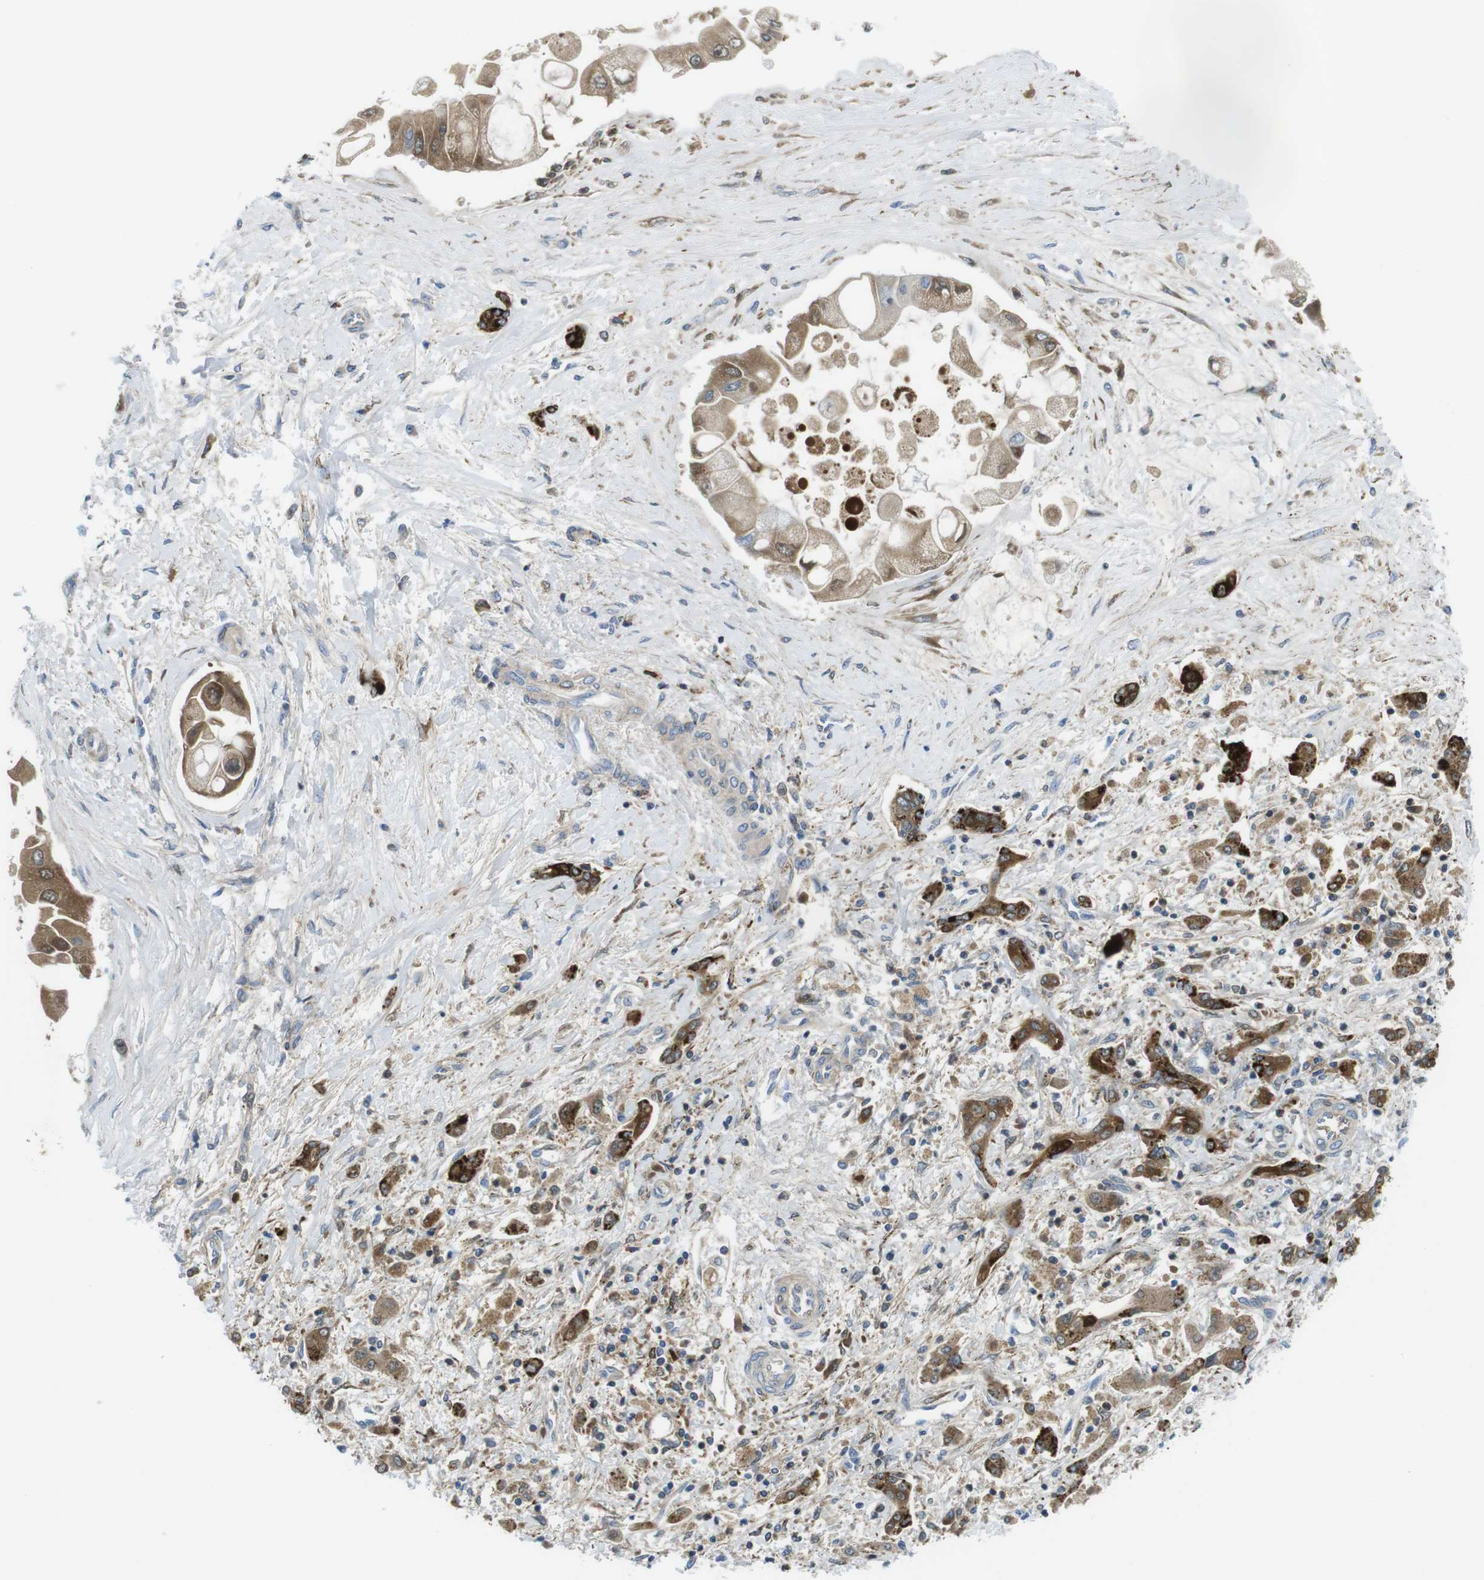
{"staining": {"intensity": "moderate", "quantity": ">75%", "location": "cytoplasmic/membranous"}, "tissue": "liver cancer", "cell_type": "Tumor cells", "image_type": "cancer", "snomed": [{"axis": "morphology", "description": "Cholangiocarcinoma"}, {"axis": "topography", "description": "Liver"}], "caption": "A histopathology image of liver cancer stained for a protein demonstrates moderate cytoplasmic/membranous brown staining in tumor cells.", "gene": "KCNE3", "patient": {"sex": "male", "age": 50}}